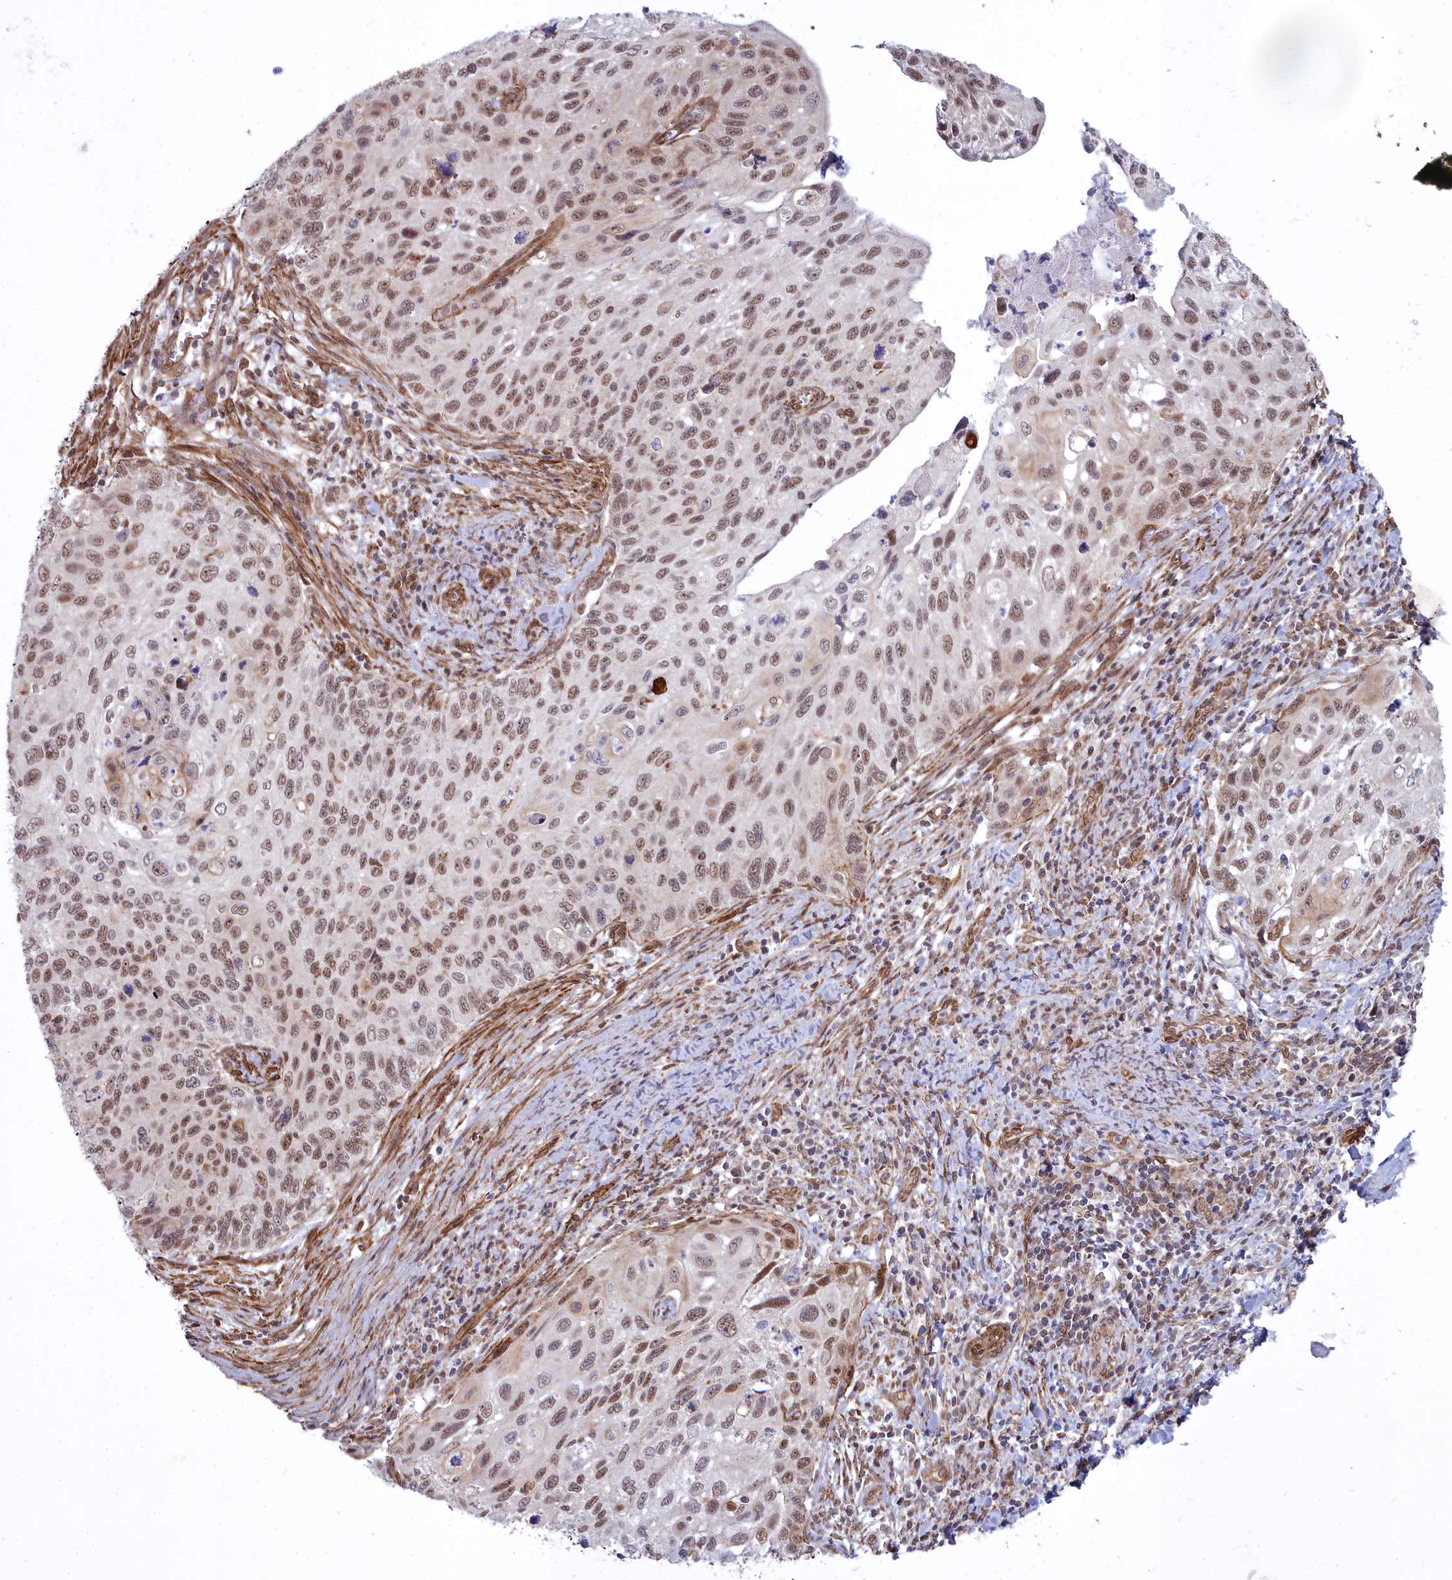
{"staining": {"intensity": "moderate", "quantity": ">75%", "location": "nuclear"}, "tissue": "cervical cancer", "cell_type": "Tumor cells", "image_type": "cancer", "snomed": [{"axis": "morphology", "description": "Squamous cell carcinoma, NOS"}, {"axis": "topography", "description": "Cervix"}], "caption": "Moderate nuclear protein positivity is appreciated in about >75% of tumor cells in cervical cancer (squamous cell carcinoma).", "gene": "YJU2", "patient": {"sex": "female", "age": 70}}